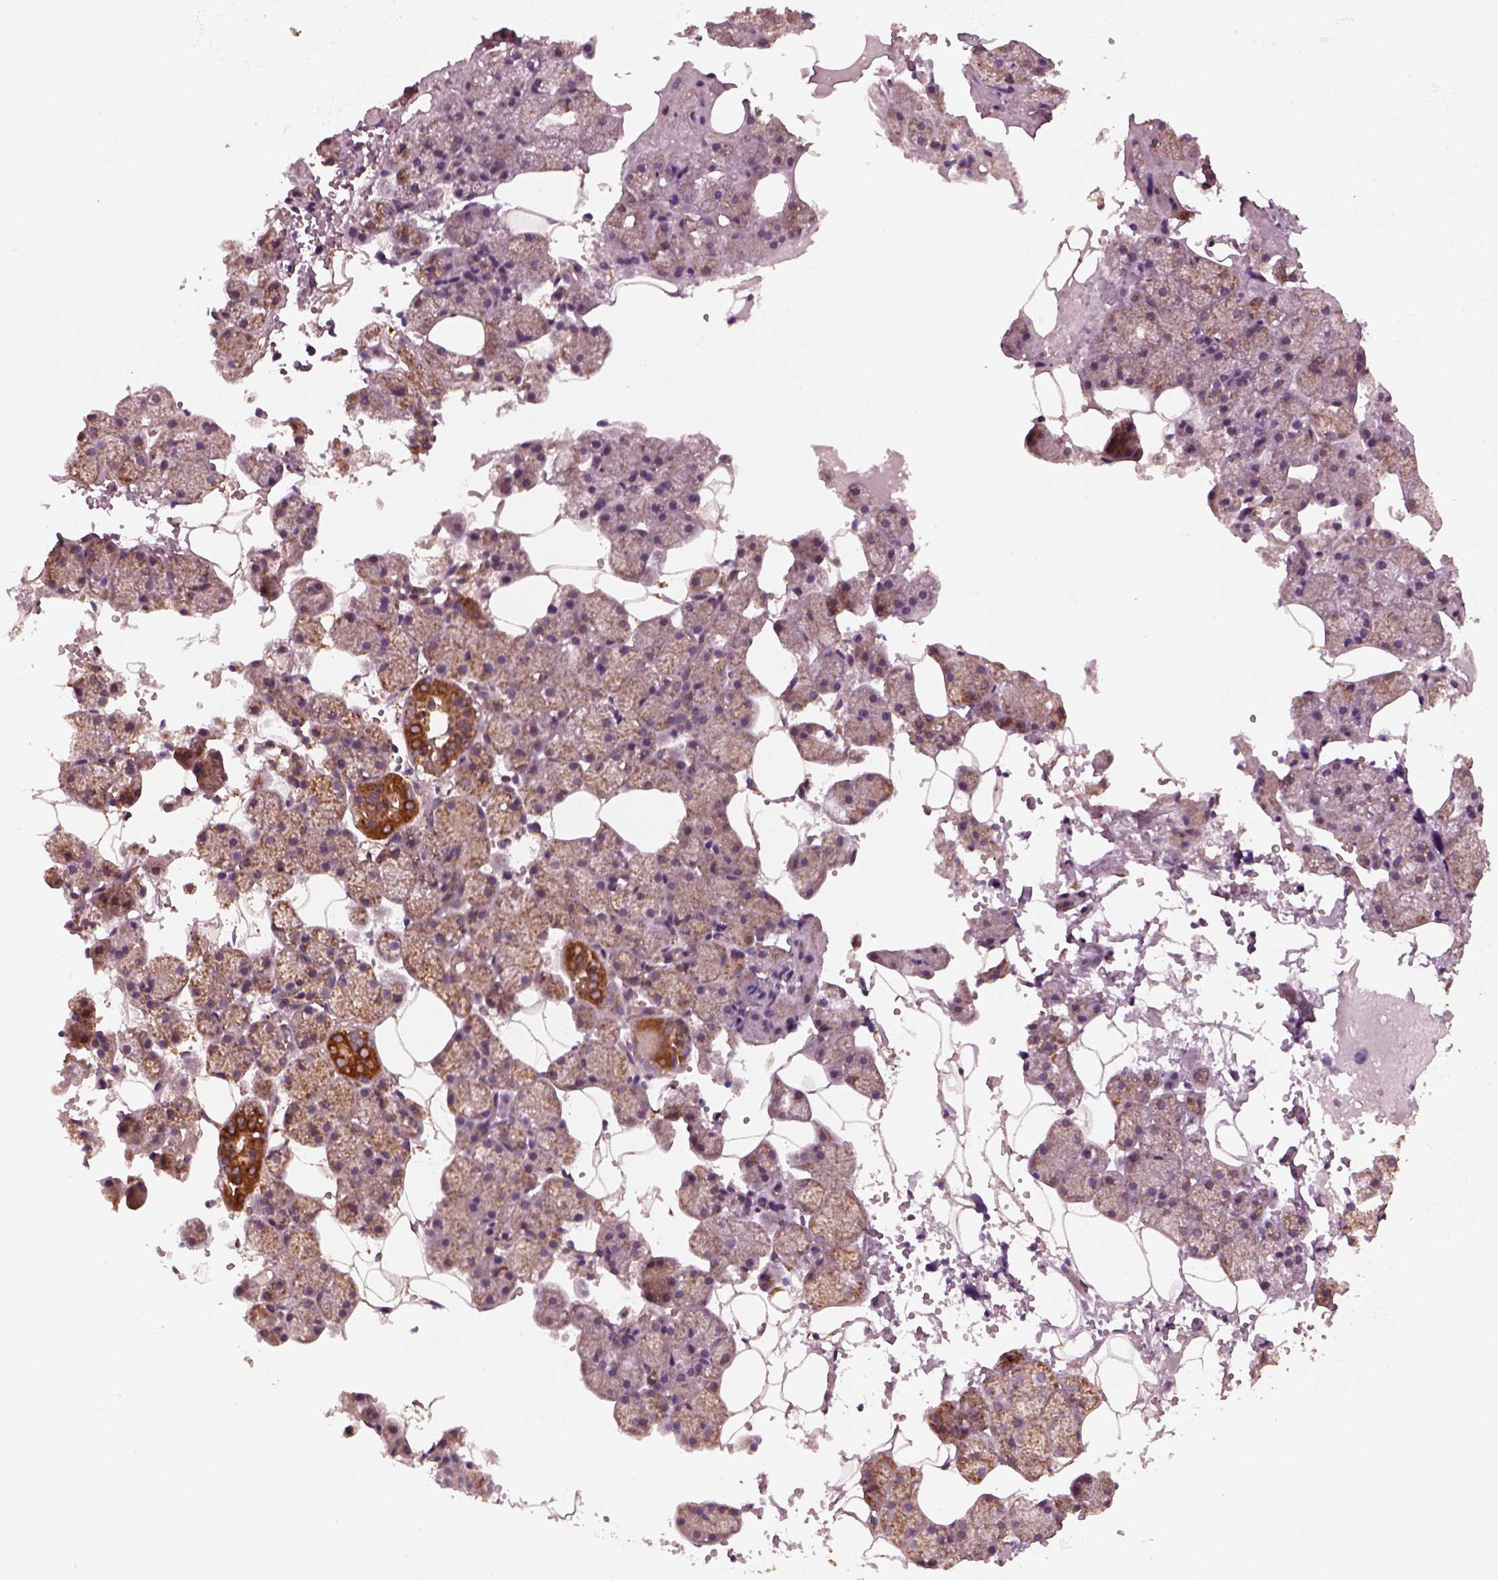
{"staining": {"intensity": "moderate", "quantity": "25%-75%", "location": "cytoplasmic/membranous"}, "tissue": "salivary gland", "cell_type": "Glandular cells", "image_type": "normal", "snomed": [{"axis": "morphology", "description": "Normal tissue, NOS"}, {"axis": "topography", "description": "Salivary gland"}], "caption": "Immunohistochemistry (DAB (3,3'-diaminobenzidine)) staining of normal salivary gland displays moderate cytoplasmic/membranous protein staining in approximately 25%-75% of glandular cells. Immunohistochemistry (ihc) stains the protein of interest in brown and the nuclei are stained blue.", "gene": "NDUFB10", "patient": {"sex": "male", "age": 38}}